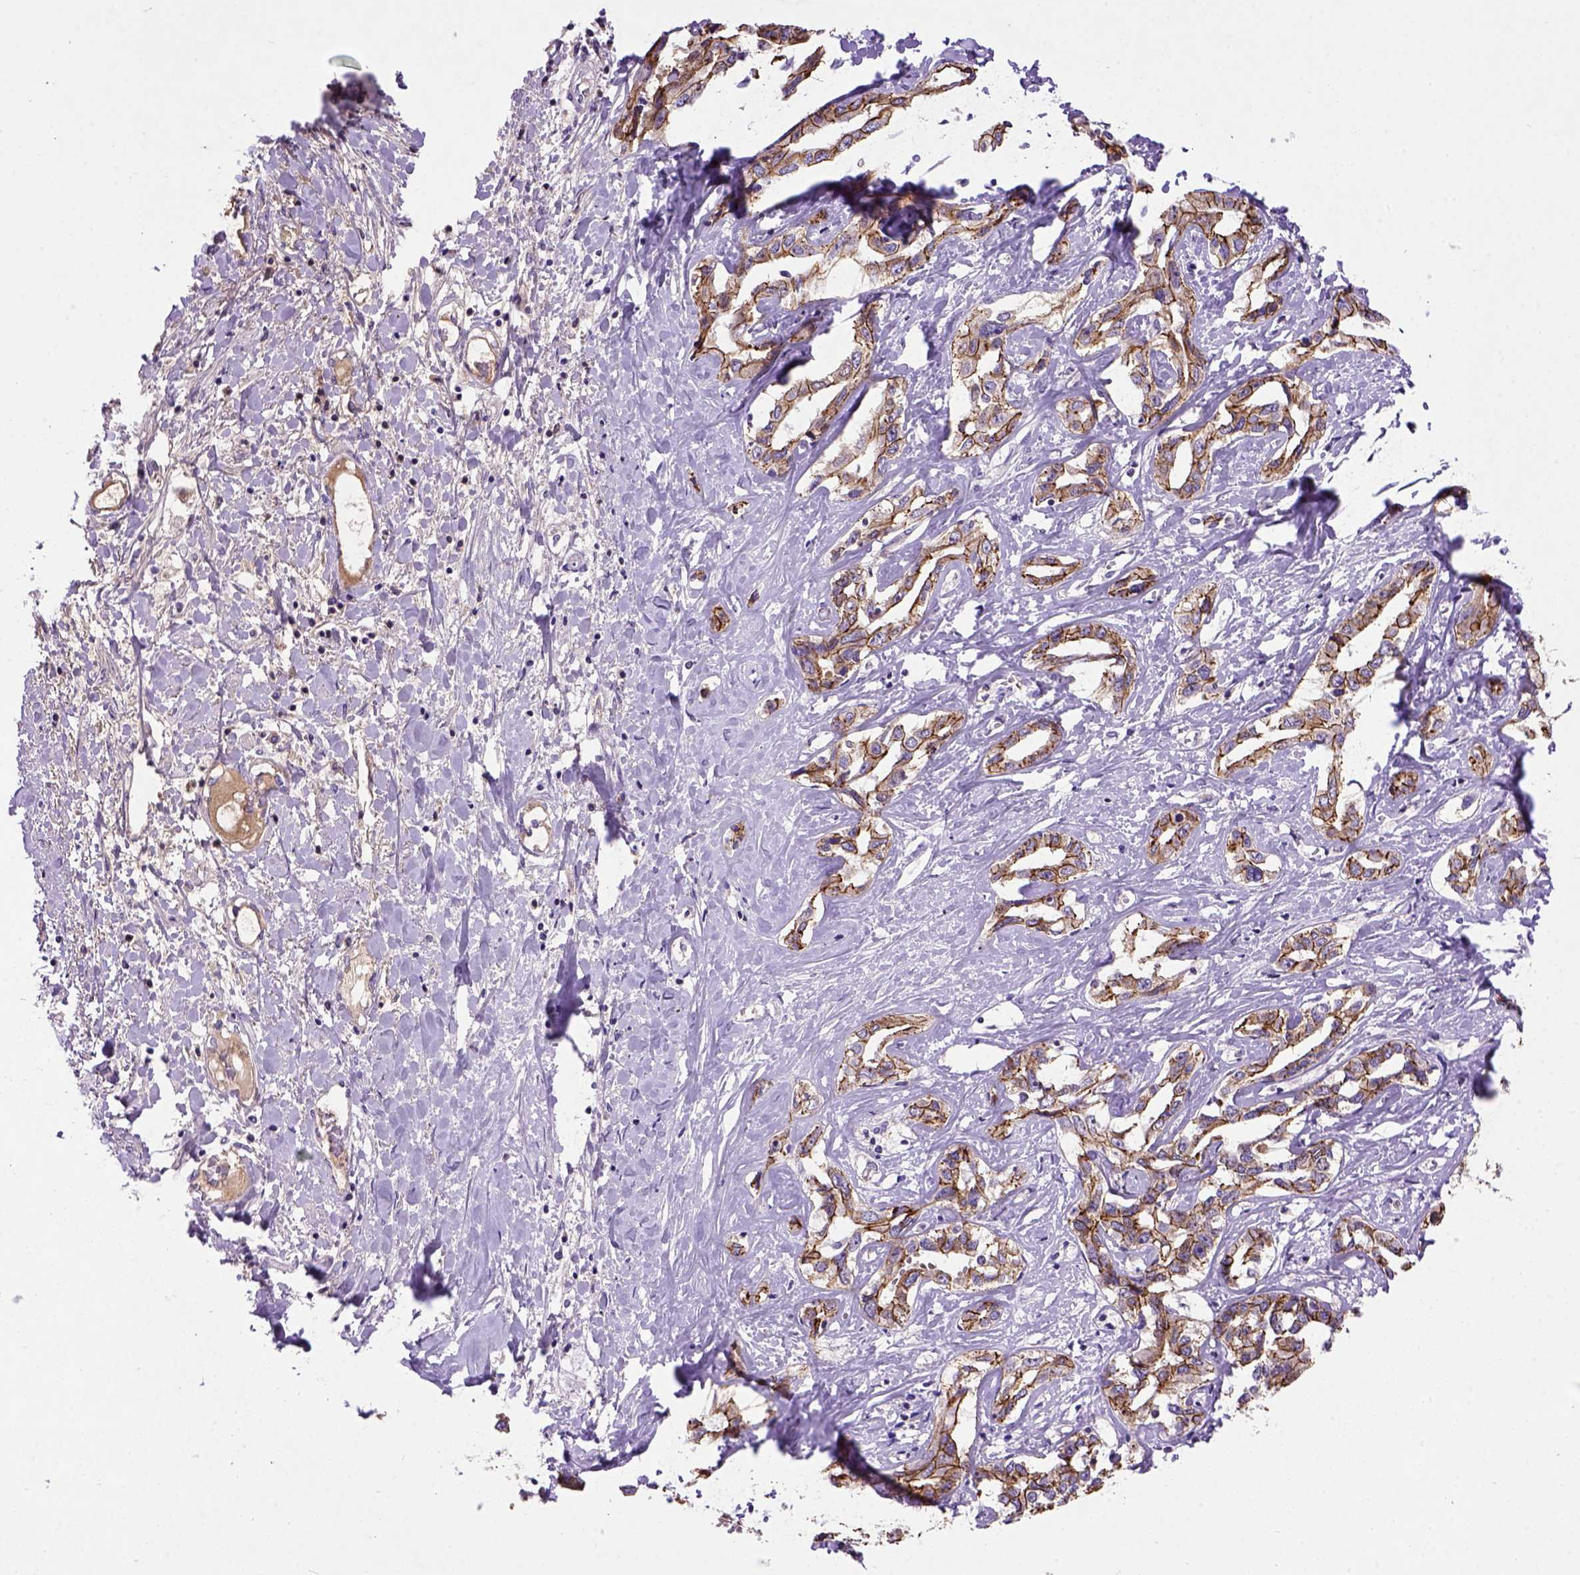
{"staining": {"intensity": "strong", "quantity": ">75%", "location": "cytoplasmic/membranous"}, "tissue": "liver cancer", "cell_type": "Tumor cells", "image_type": "cancer", "snomed": [{"axis": "morphology", "description": "Cholangiocarcinoma"}, {"axis": "topography", "description": "Liver"}], "caption": "Liver cancer (cholangiocarcinoma) stained with a protein marker shows strong staining in tumor cells.", "gene": "CDH1", "patient": {"sex": "male", "age": 59}}